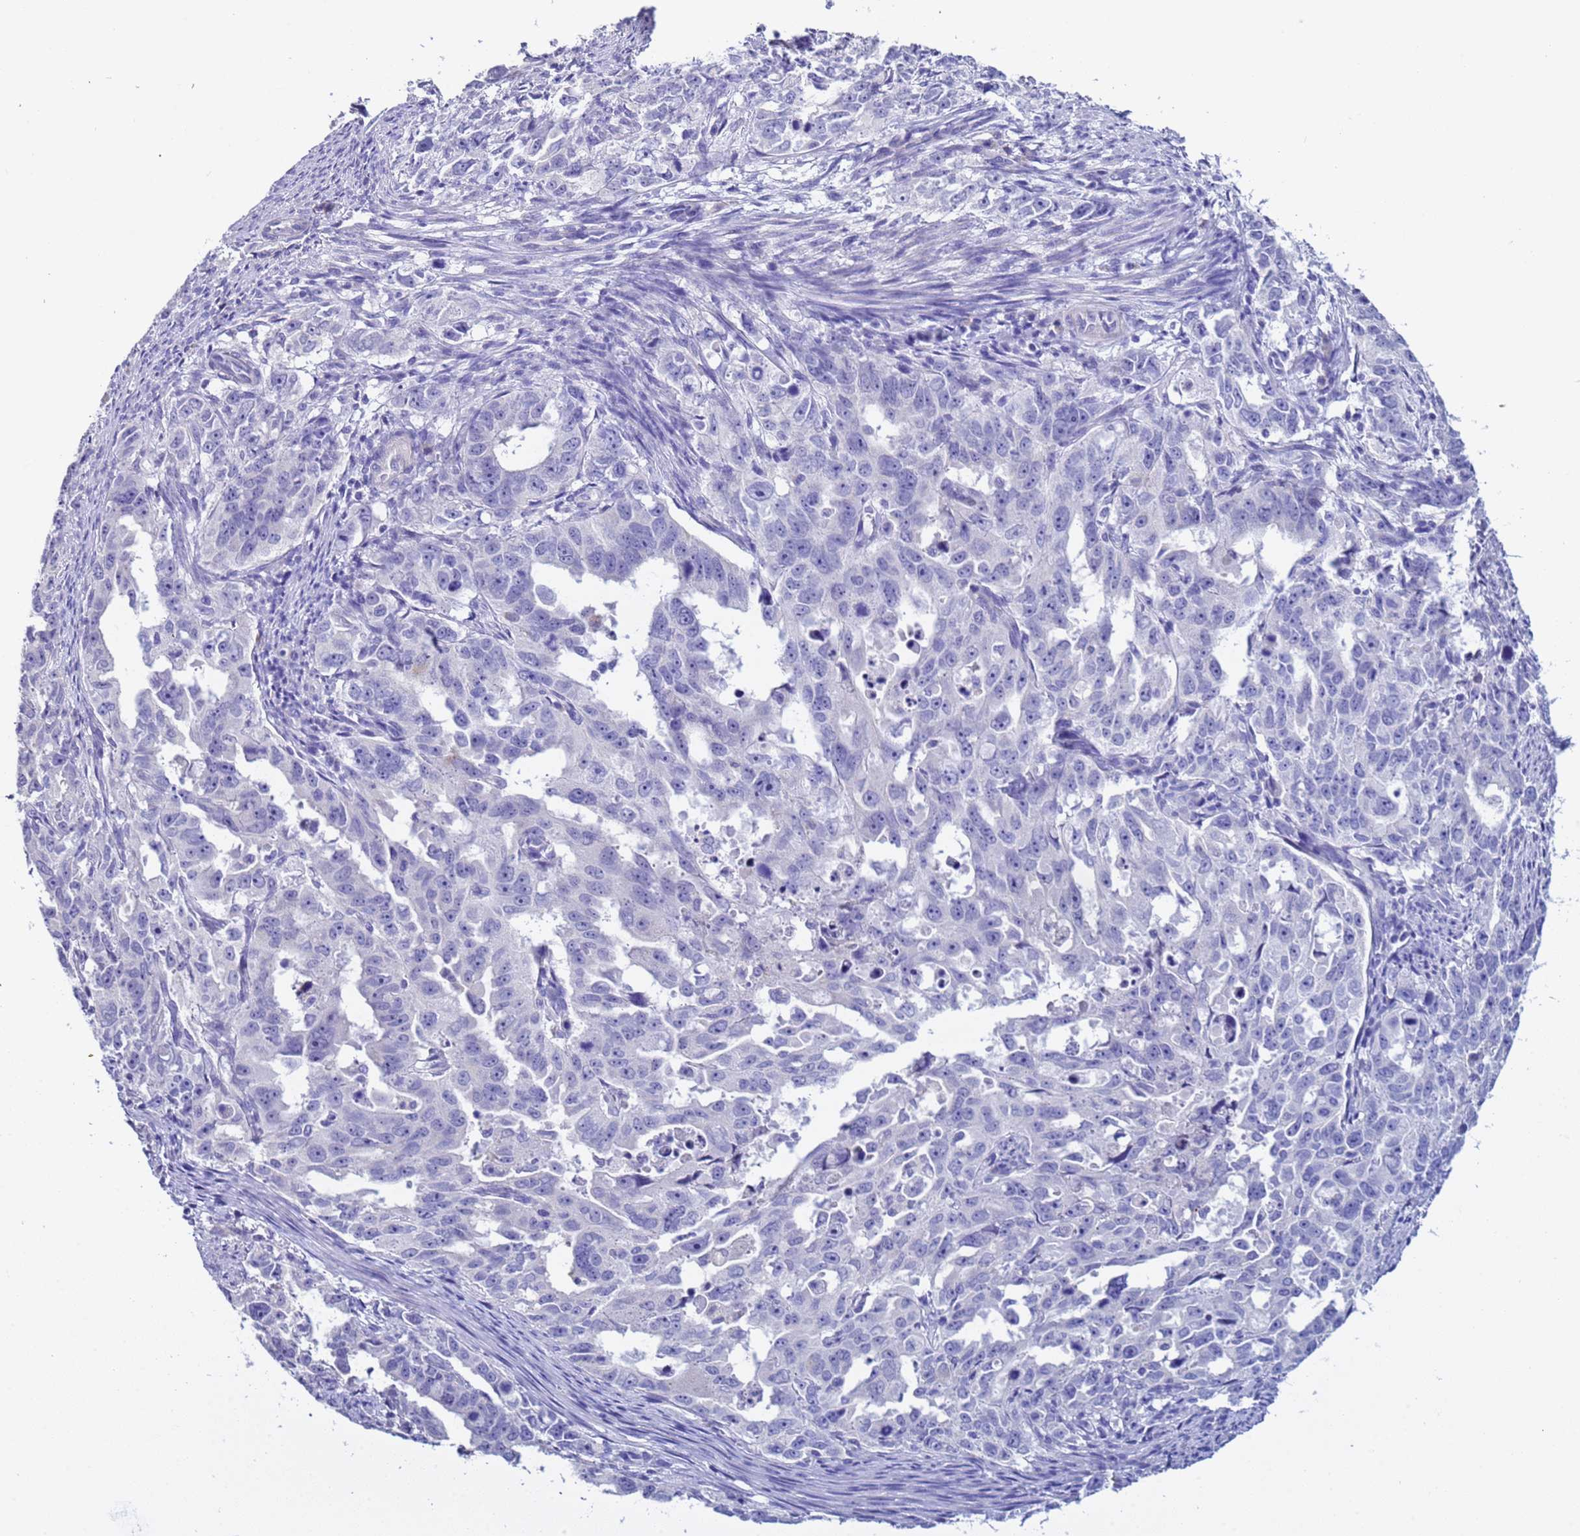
{"staining": {"intensity": "negative", "quantity": "none", "location": "none"}, "tissue": "endometrial cancer", "cell_type": "Tumor cells", "image_type": "cancer", "snomed": [{"axis": "morphology", "description": "Adenocarcinoma, NOS"}, {"axis": "topography", "description": "Endometrium"}], "caption": "A histopathology image of endometrial adenocarcinoma stained for a protein reveals no brown staining in tumor cells. The staining is performed using DAB (3,3'-diaminobenzidine) brown chromogen with nuclei counter-stained in using hematoxylin.", "gene": "ELMOD2", "patient": {"sex": "female", "age": 65}}